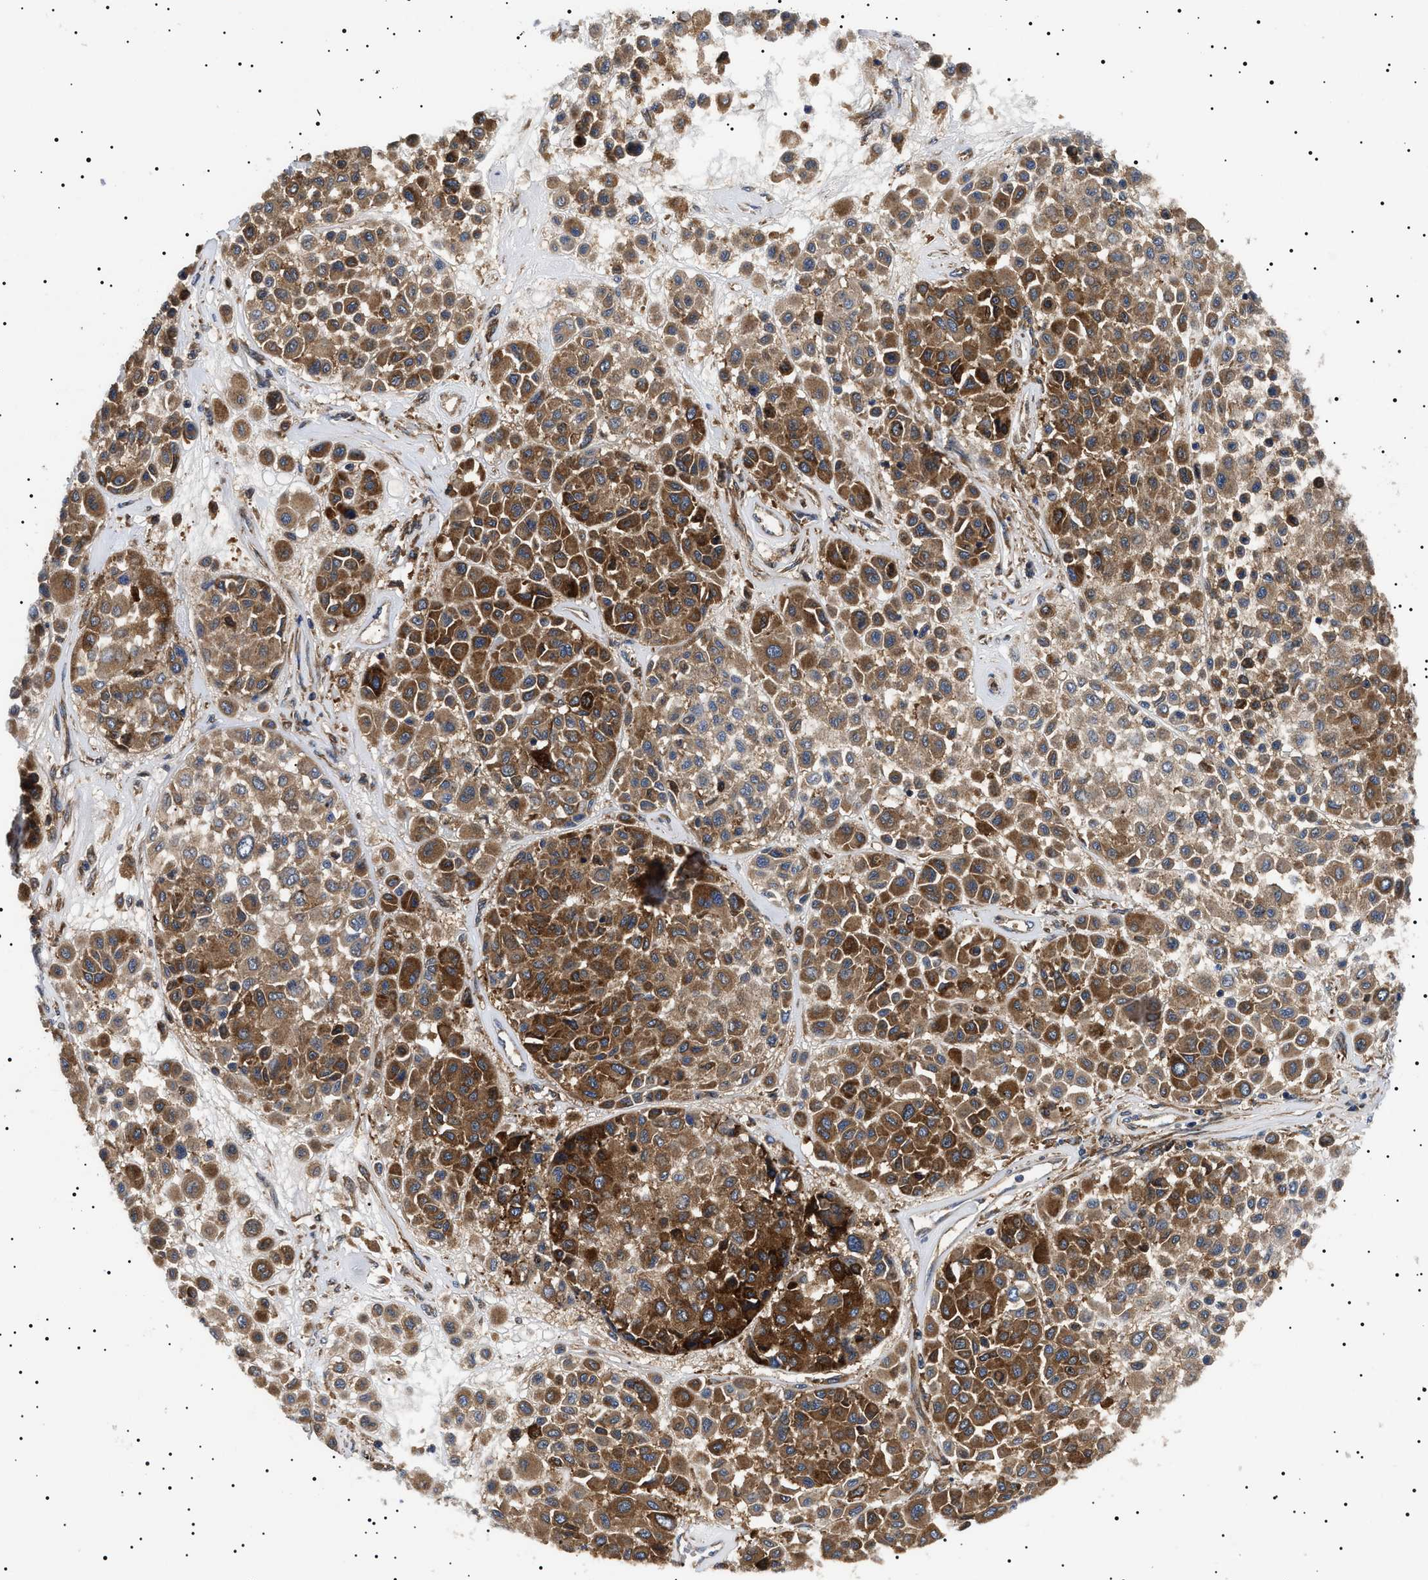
{"staining": {"intensity": "moderate", "quantity": ">75%", "location": "cytoplasmic/membranous"}, "tissue": "melanoma", "cell_type": "Tumor cells", "image_type": "cancer", "snomed": [{"axis": "morphology", "description": "Malignant melanoma, Metastatic site"}, {"axis": "topography", "description": "Soft tissue"}], "caption": "The immunohistochemical stain highlights moderate cytoplasmic/membranous positivity in tumor cells of malignant melanoma (metastatic site) tissue. The staining is performed using DAB (3,3'-diaminobenzidine) brown chromogen to label protein expression. The nuclei are counter-stained blue using hematoxylin.", "gene": "TPP2", "patient": {"sex": "male", "age": 41}}